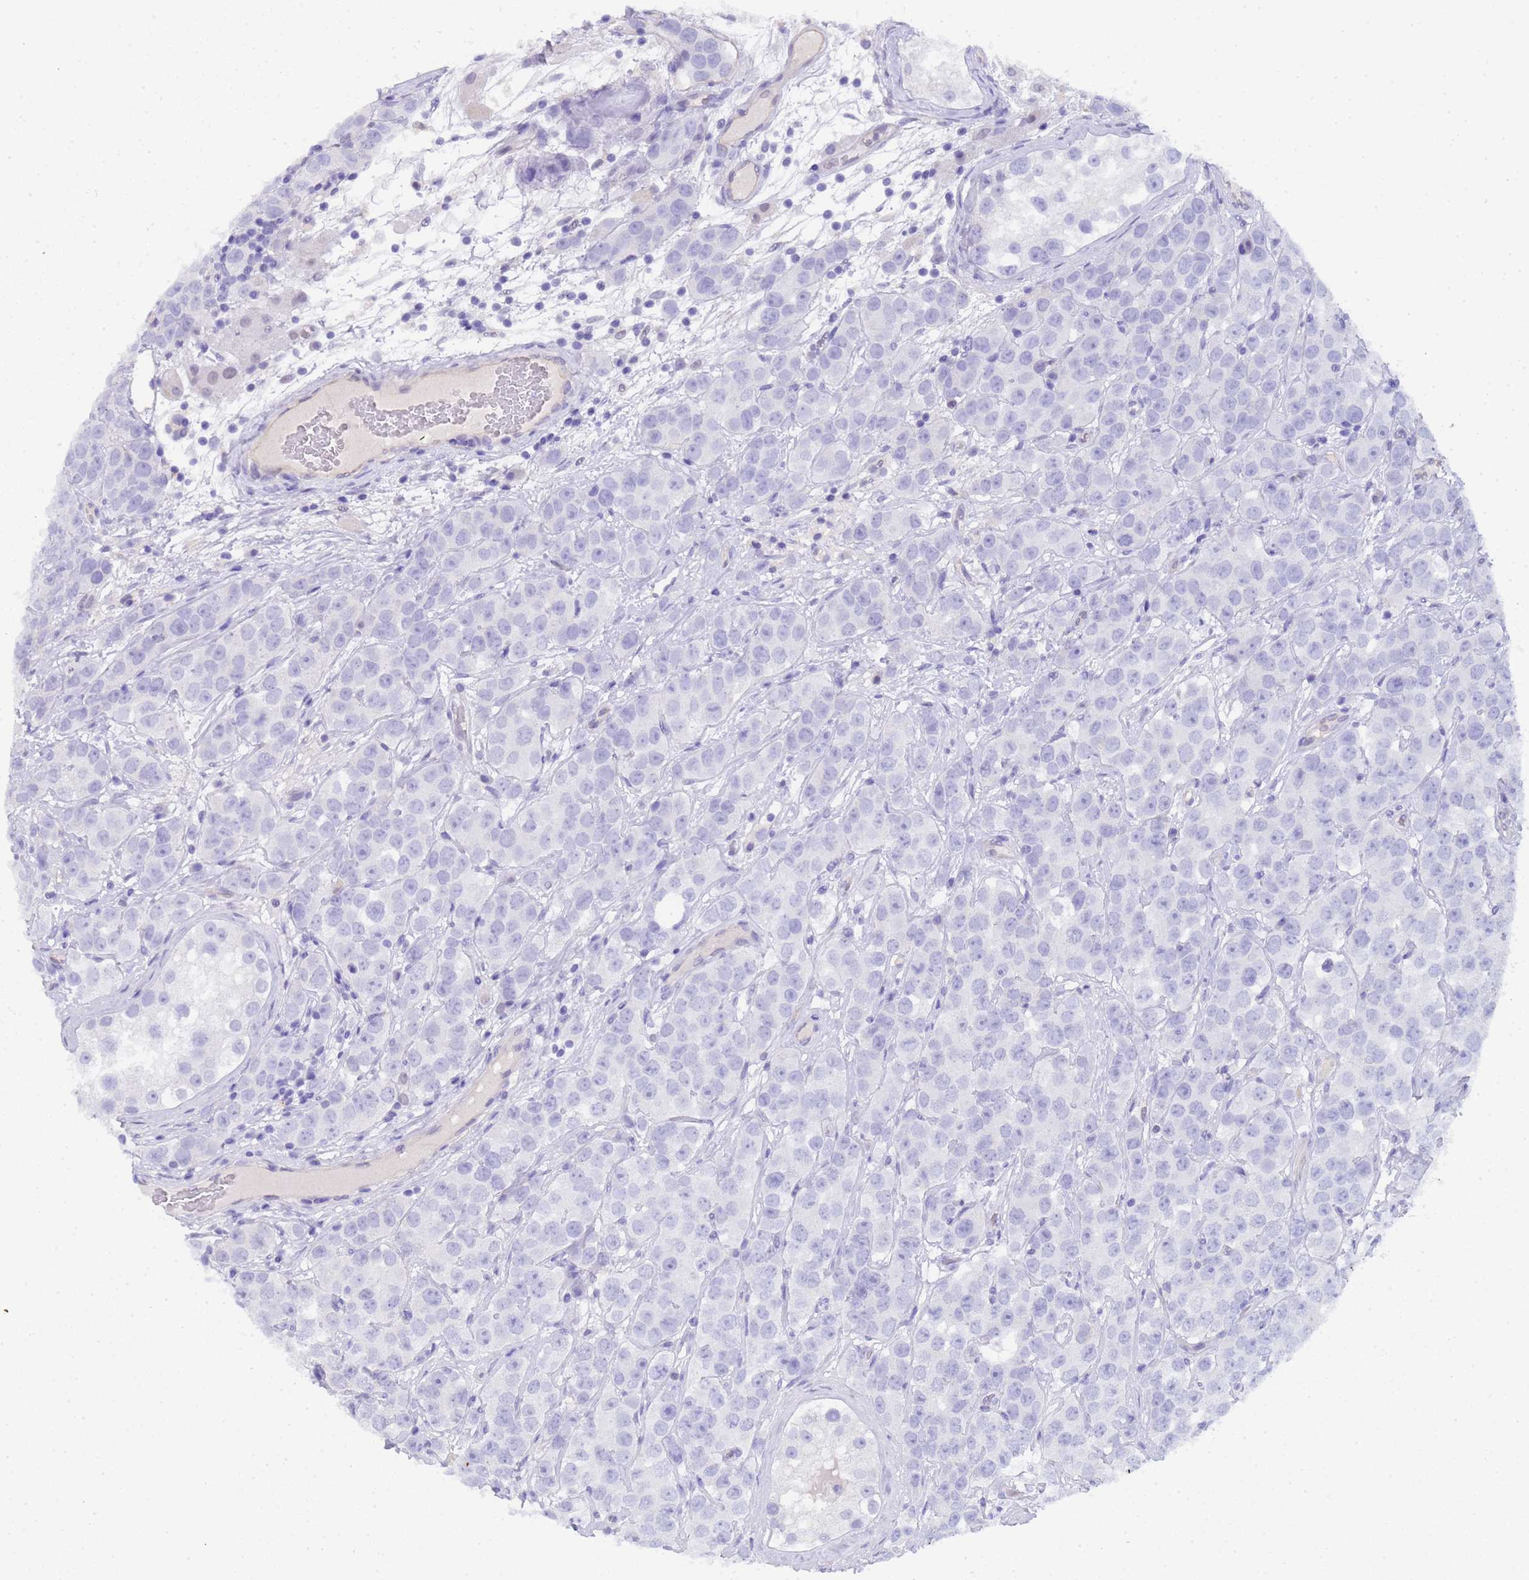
{"staining": {"intensity": "negative", "quantity": "none", "location": "none"}, "tissue": "testis cancer", "cell_type": "Tumor cells", "image_type": "cancer", "snomed": [{"axis": "morphology", "description": "Seminoma, NOS"}, {"axis": "topography", "description": "Testis"}], "caption": "Tumor cells are negative for brown protein staining in testis cancer (seminoma). (DAB IHC with hematoxylin counter stain).", "gene": "CTRC", "patient": {"sex": "male", "age": 28}}